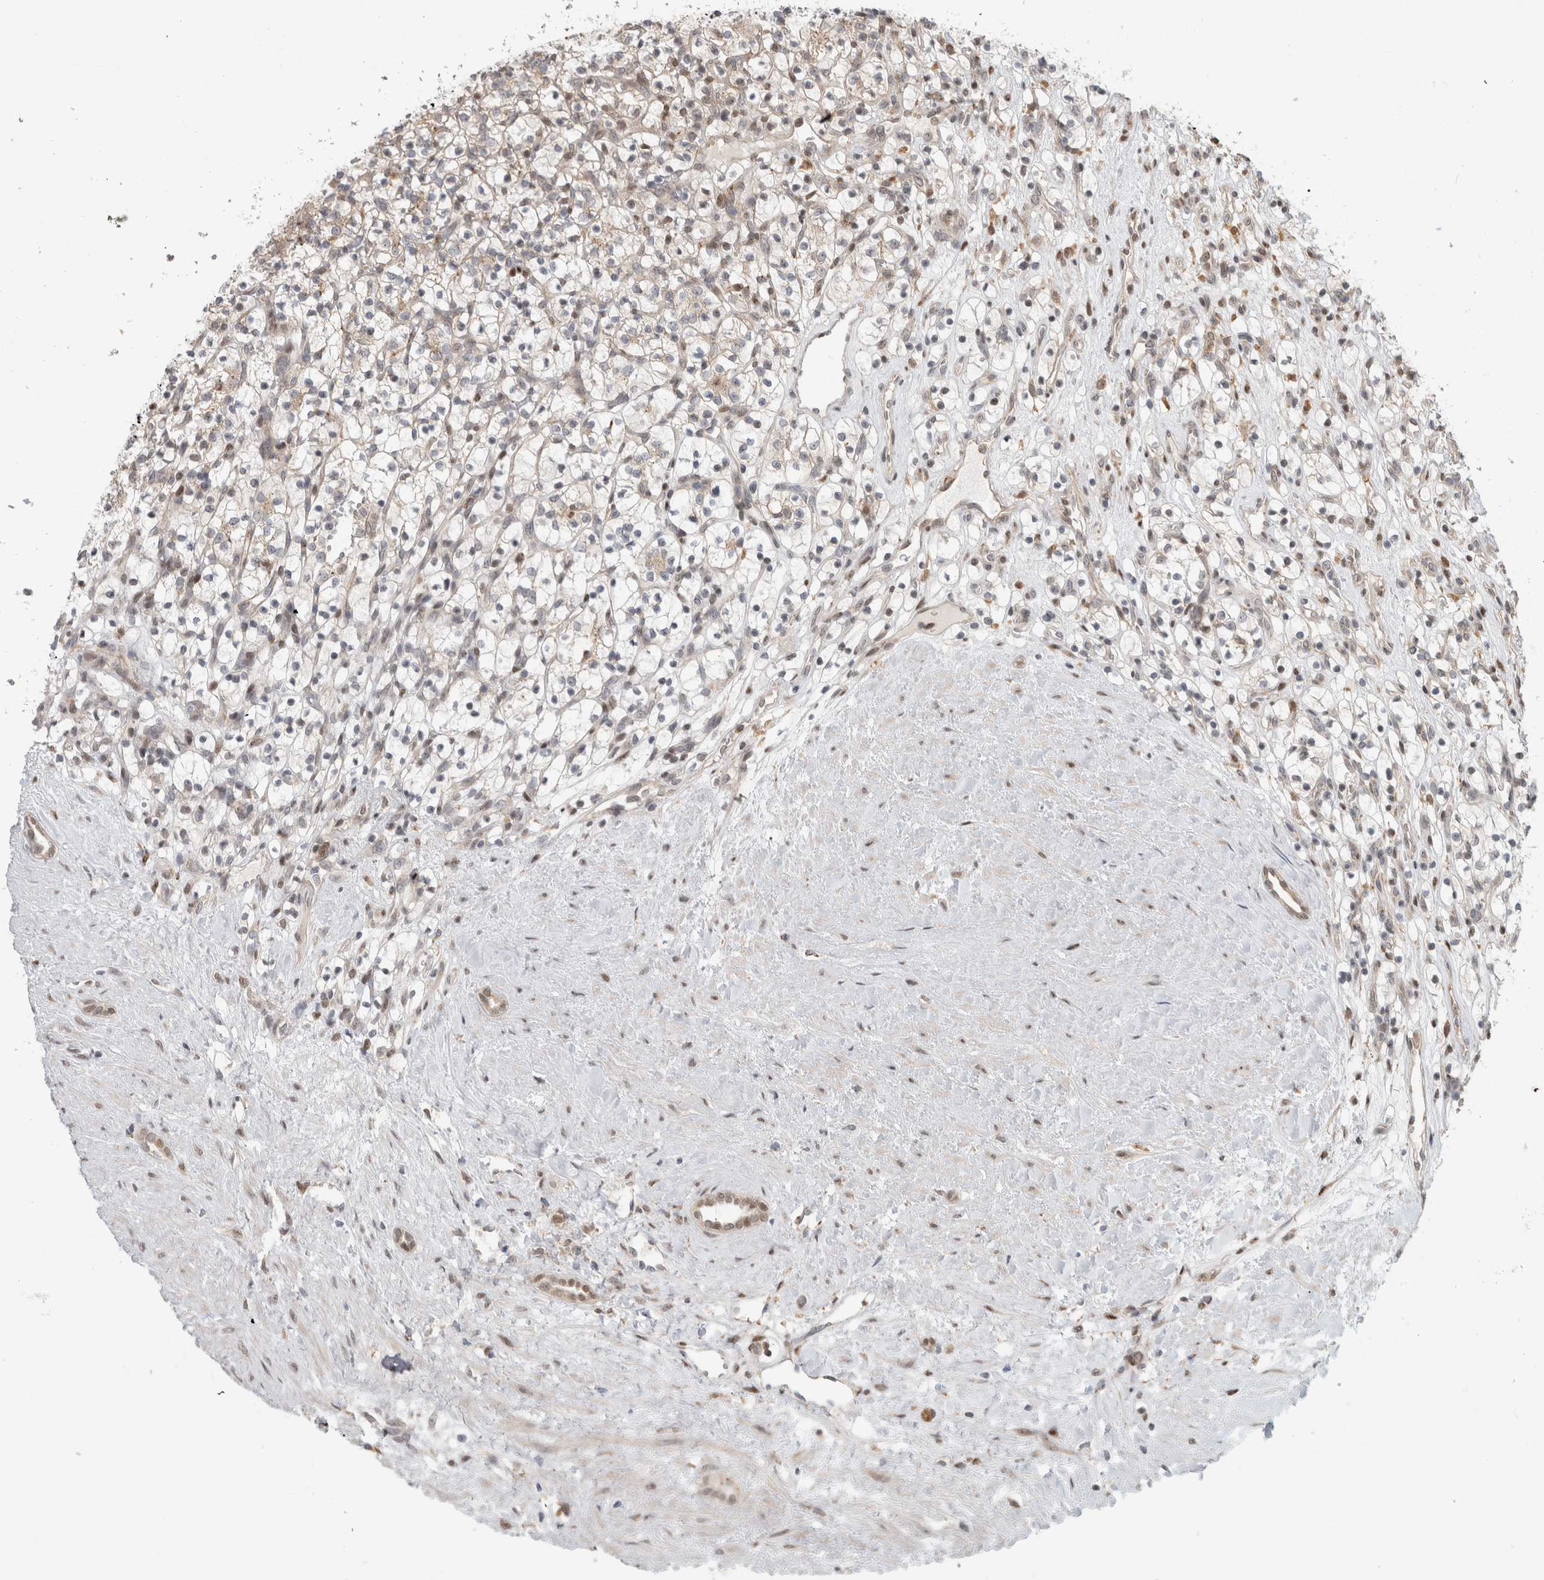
{"staining": {"intensity": "weak", "quantity": "<25%", "location": "nuclear"}, "tissue": "renal cancer", "cell_type": "Tumor cells", "image_type": "cancer", "snomed": [{"axis": "morphology", "description": "Adenocarcinoma, NOS"}, {"axis": "topography", "description": "Kidney"}], "caption": "An immunohistochemistry micrograph of renal cancer is shown. There is no staining in tumor cells of renal cancer.", "gene": "NAB2", "patient": {"sex": "female", "age": 57}}